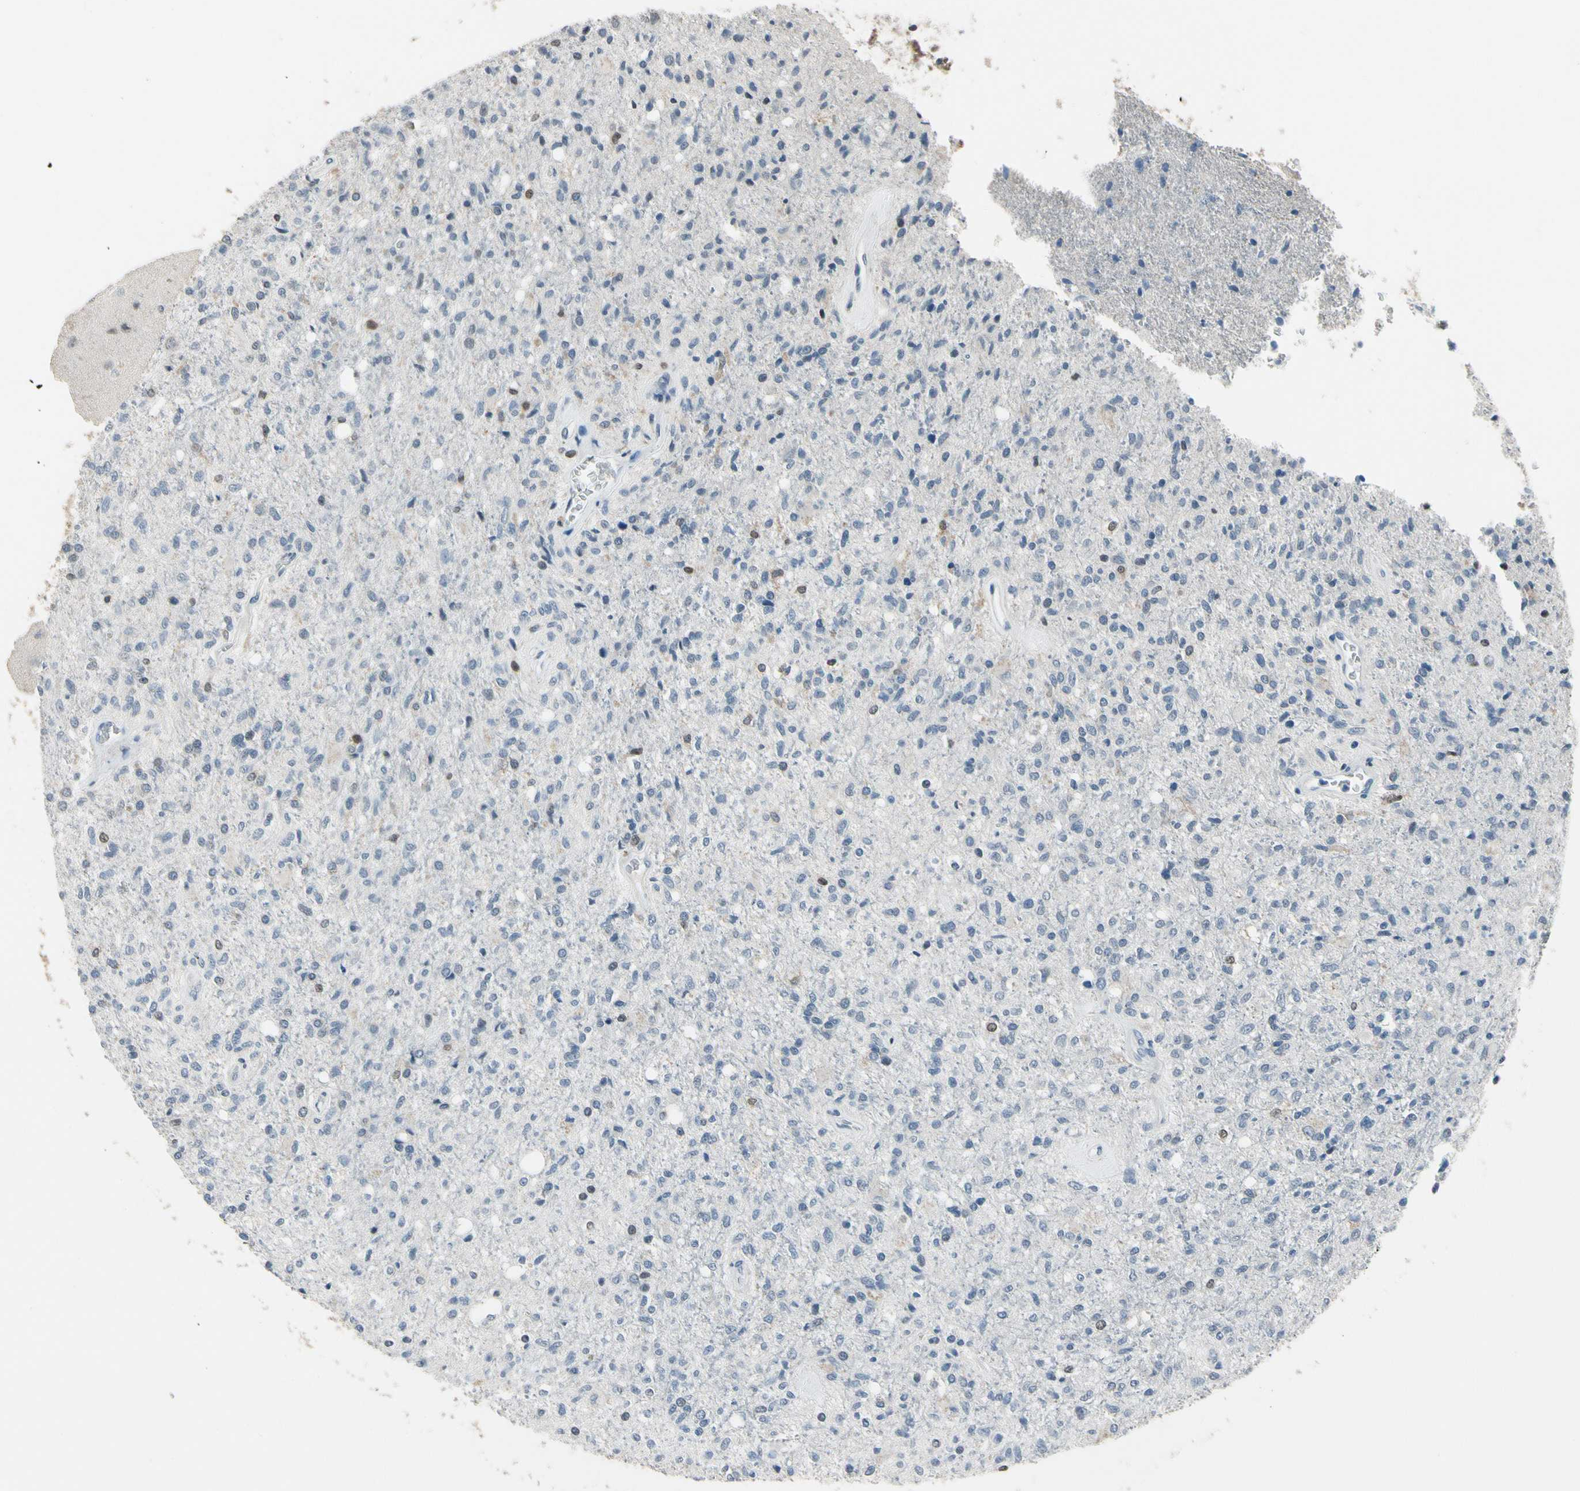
{"staining": {"intensity": "weak", "quantity": "<25%", "location": "nuclear"}, "tissue": "glioma", "cell_type": "Tumor cells", "image_type": "cancer", "snomed": [{"axis": "morphology", "description": "Normal tissue, NOS"}, {"axis": "morphology", "description": "Glioma, malignant, High grade"}, {"axis": "topography", "description": "Cerebral cortex"}], "caption": "IHC of human glioma shows no positivity in tumor cells. The staining was performed using DAB (3,3'-diaminobenzidine) to visualize the protein expression in brown, while the nuclei were stained in blue with hematoxylin (Magnification: 20x).", "gene": "NFATC2", "patient": {"sex": "male", "age": 77}}